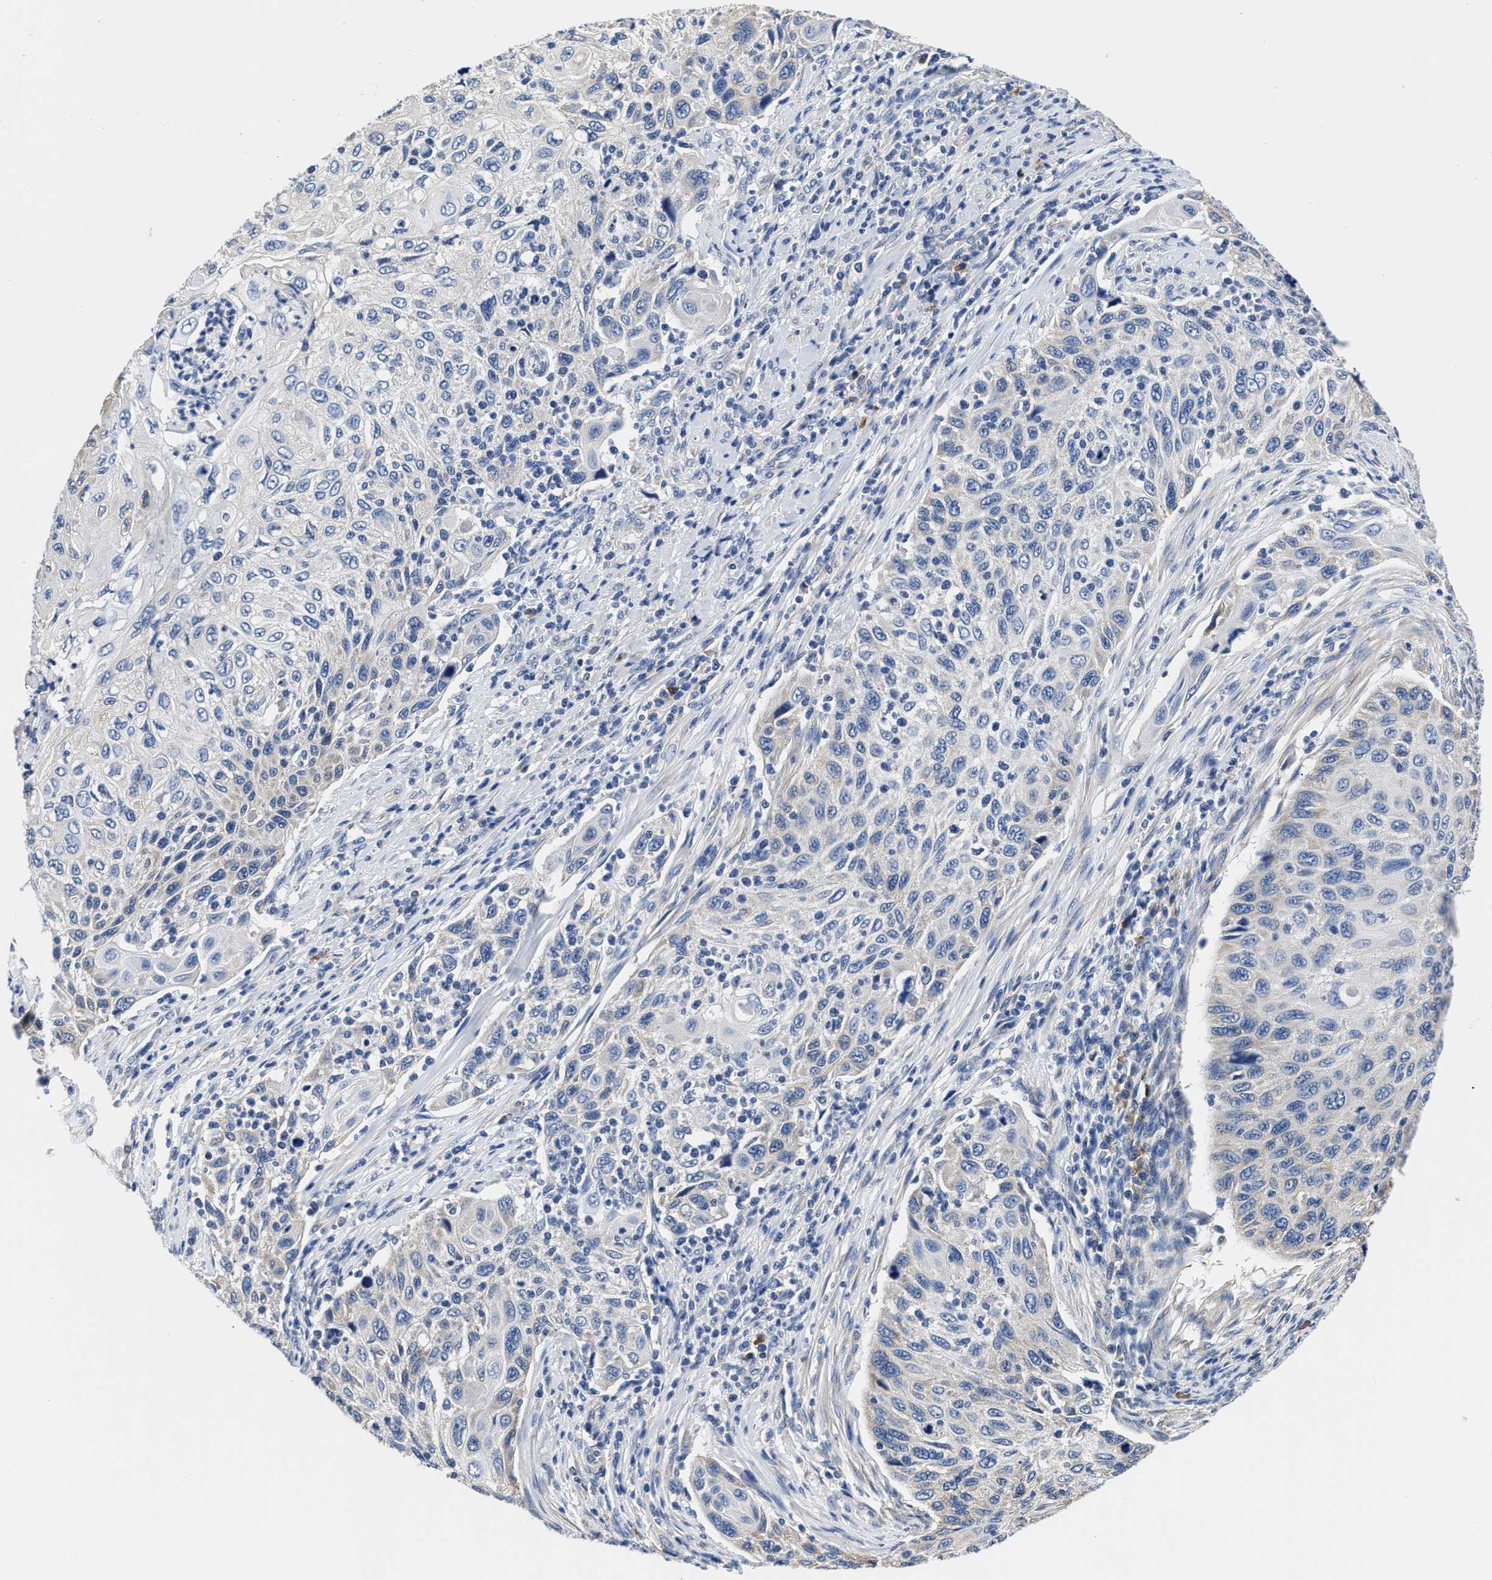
{"staining": {"intensity": "negative", "quantity": "none", "location": "none"}, "tissue": "cervical cancer", "cell_type": "Tumor cells", "image_type": "cancer", "snomed": [{"axis": "morphology", "description": "Squamous cell carcinoma, NOS"}, {"axis": "topography", "description": "Cervix"}], "caption": "This is an immunohistochemistry histopathology image of human cervical squamous cell carcinoma. There is no staining in tumor cells.", "gene": "SRPK2", "patient": {"sex": "female", "age": 70}}